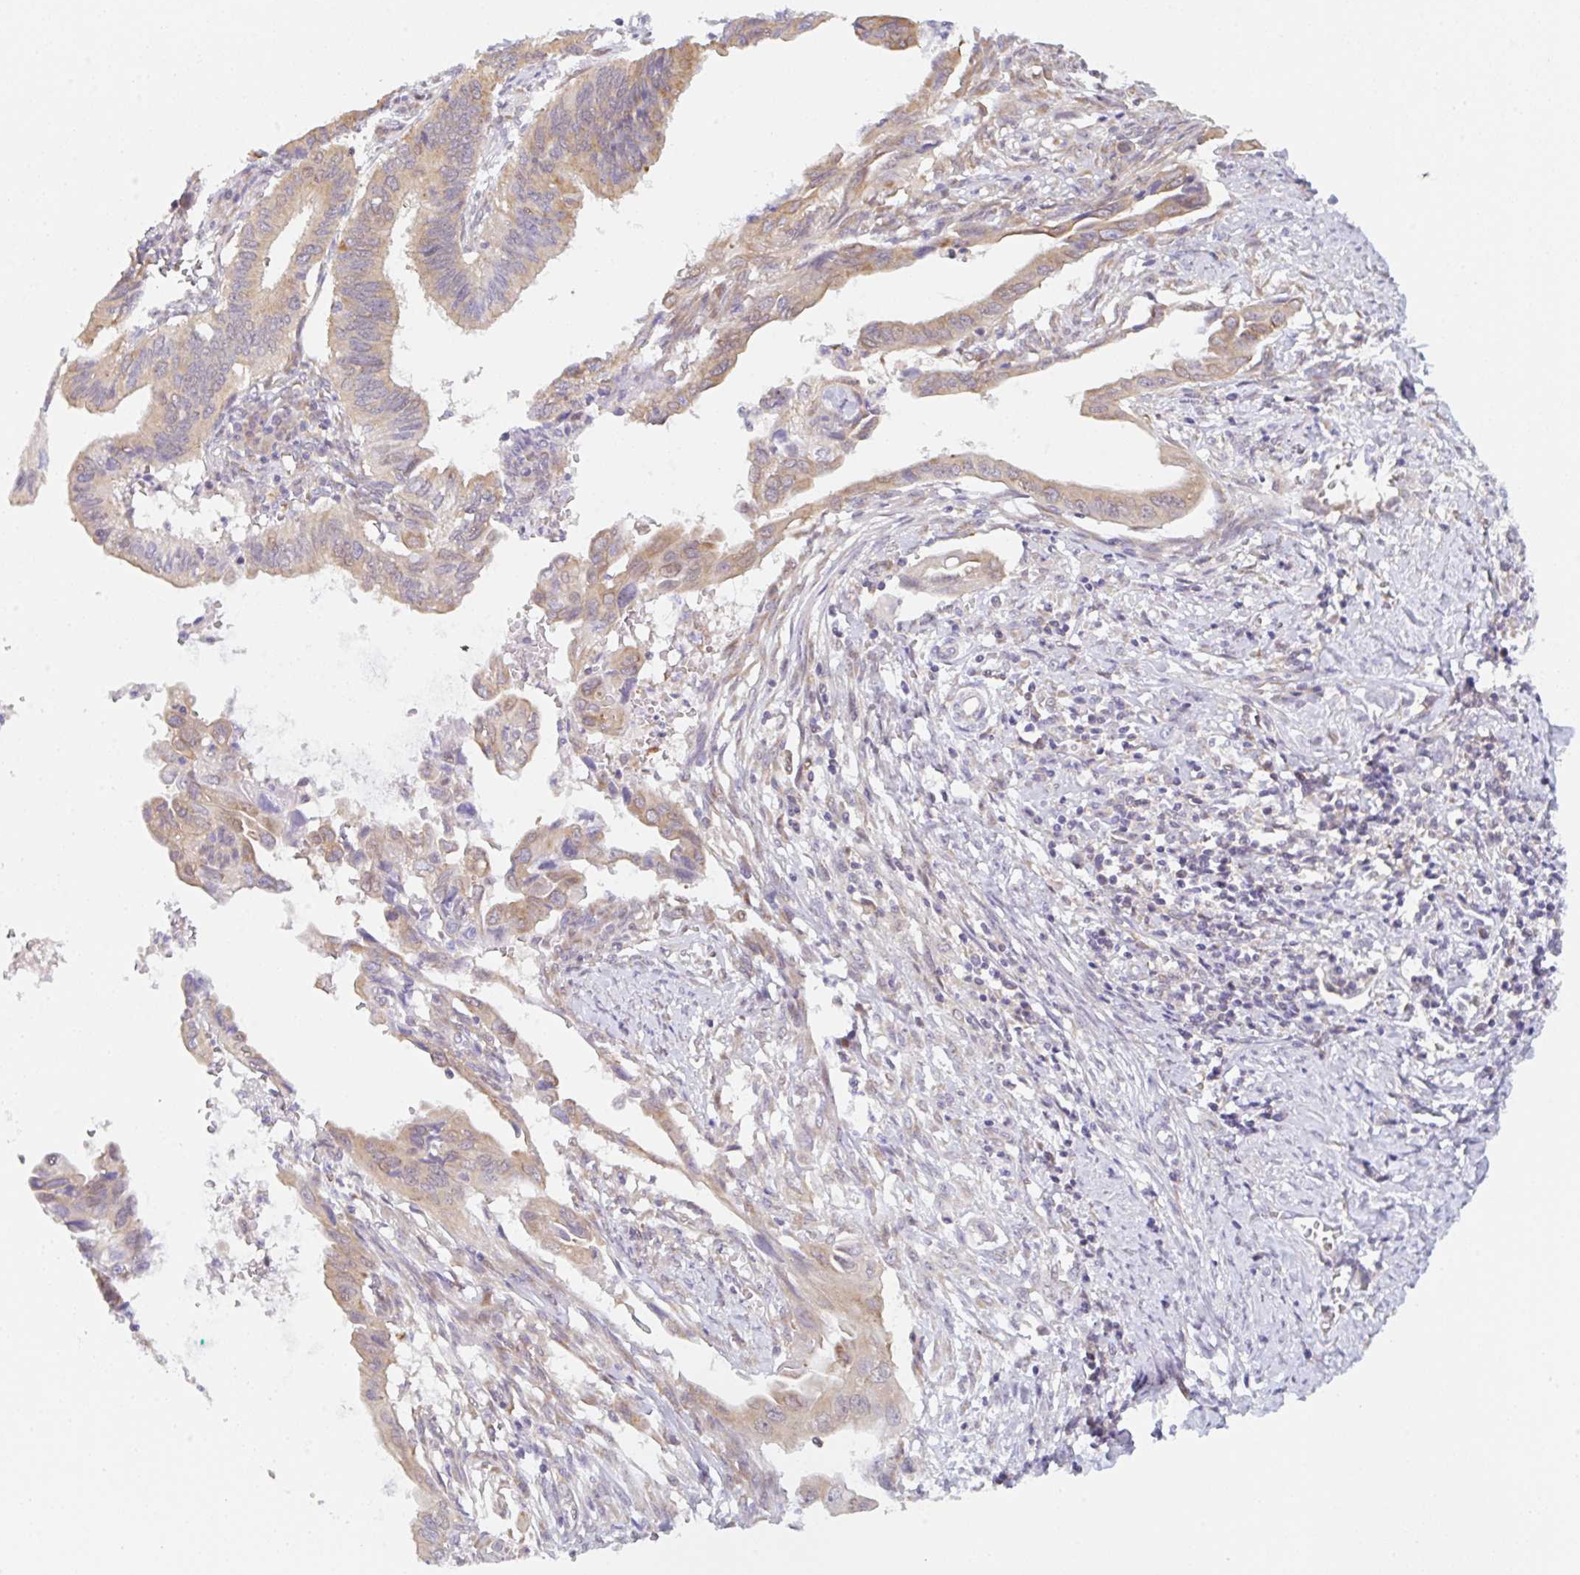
{"staining": {"intensity": "weak", "quantity": ">75%", "location": "cytoplasmic/membranous"}, "tissue": "cervical cancer", "cell_type": "Tumor cells", "image_type": "cancer", "snomed": [{"axis": "morphology", "description": "Adenocarcinoma, NOS"}, {"axis": "topography", "description": "Cervix"}], "caption": "The micrograph displays a brown stain indicating the presence of a protein in the cytoplasmic/membranous of tumor cells in cervical cancer.", "gene": "TBPL2", "patient": {"sex": "female", "age": 42}}